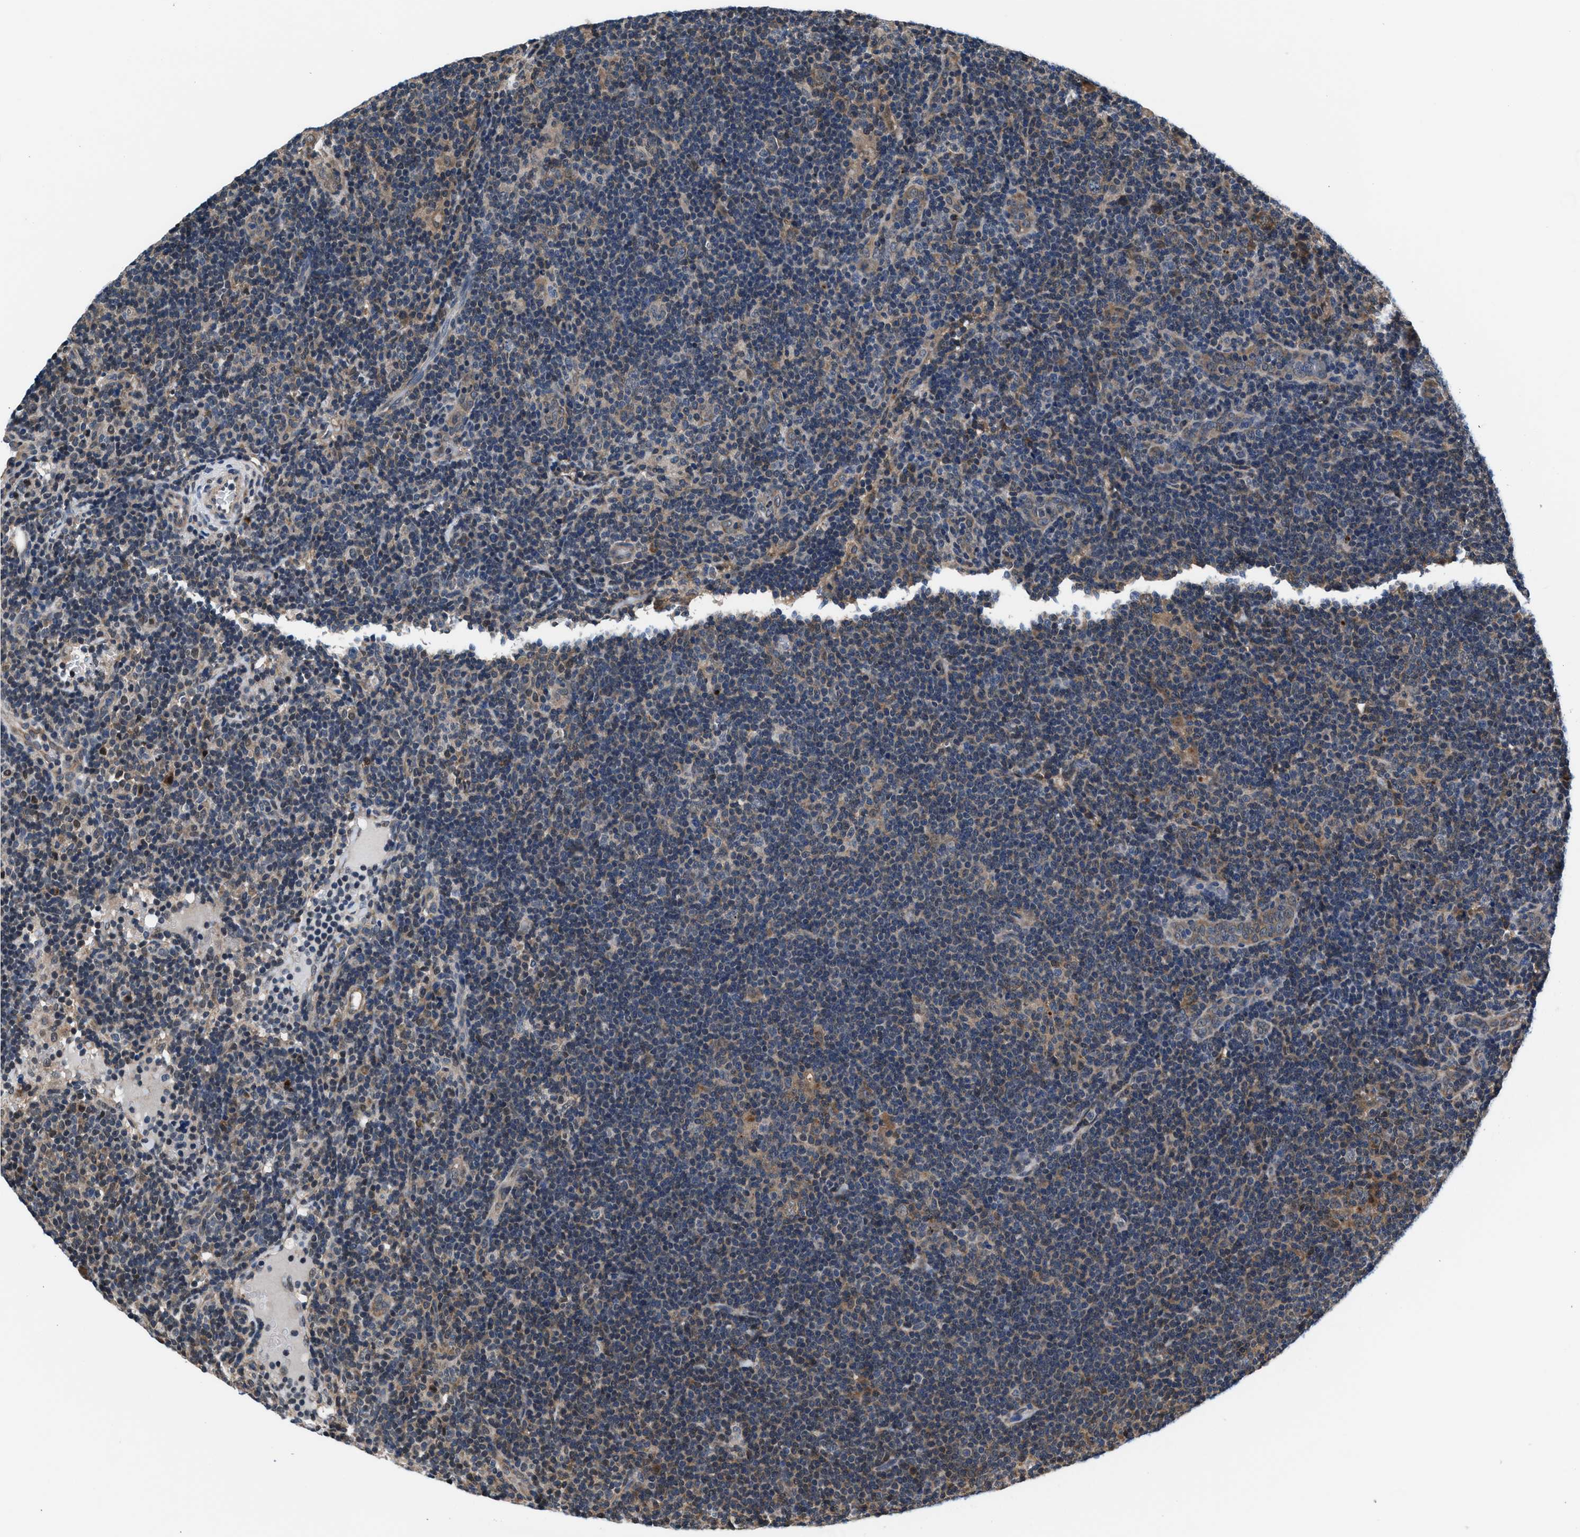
{"staining": {"intensity": "weak", "quantity": ">75%", "location": "cytoplasmic/membranous"}, "tissue": "lymphoma", "cell_type": "Tumor cells", "image_type": "cancer", "snomed": [{"axis": "morphology", "description": "Hodgkin's disease, NOS"}, {"axis": "topography", "description": "Lymph node"}], "caption": "IHC micrograph of neoplastic tissue: human Hodgkin's disease stained using immunohistochemistry (IHC) displays low levels of weak protein expression localized specifically in the cytoplasmic/membranous of tumor cells, appearing as a cytoplasmic/membranous brown color.", "gene": "PRPSAP2", "patient": {"sex": "female", "age": 57}}